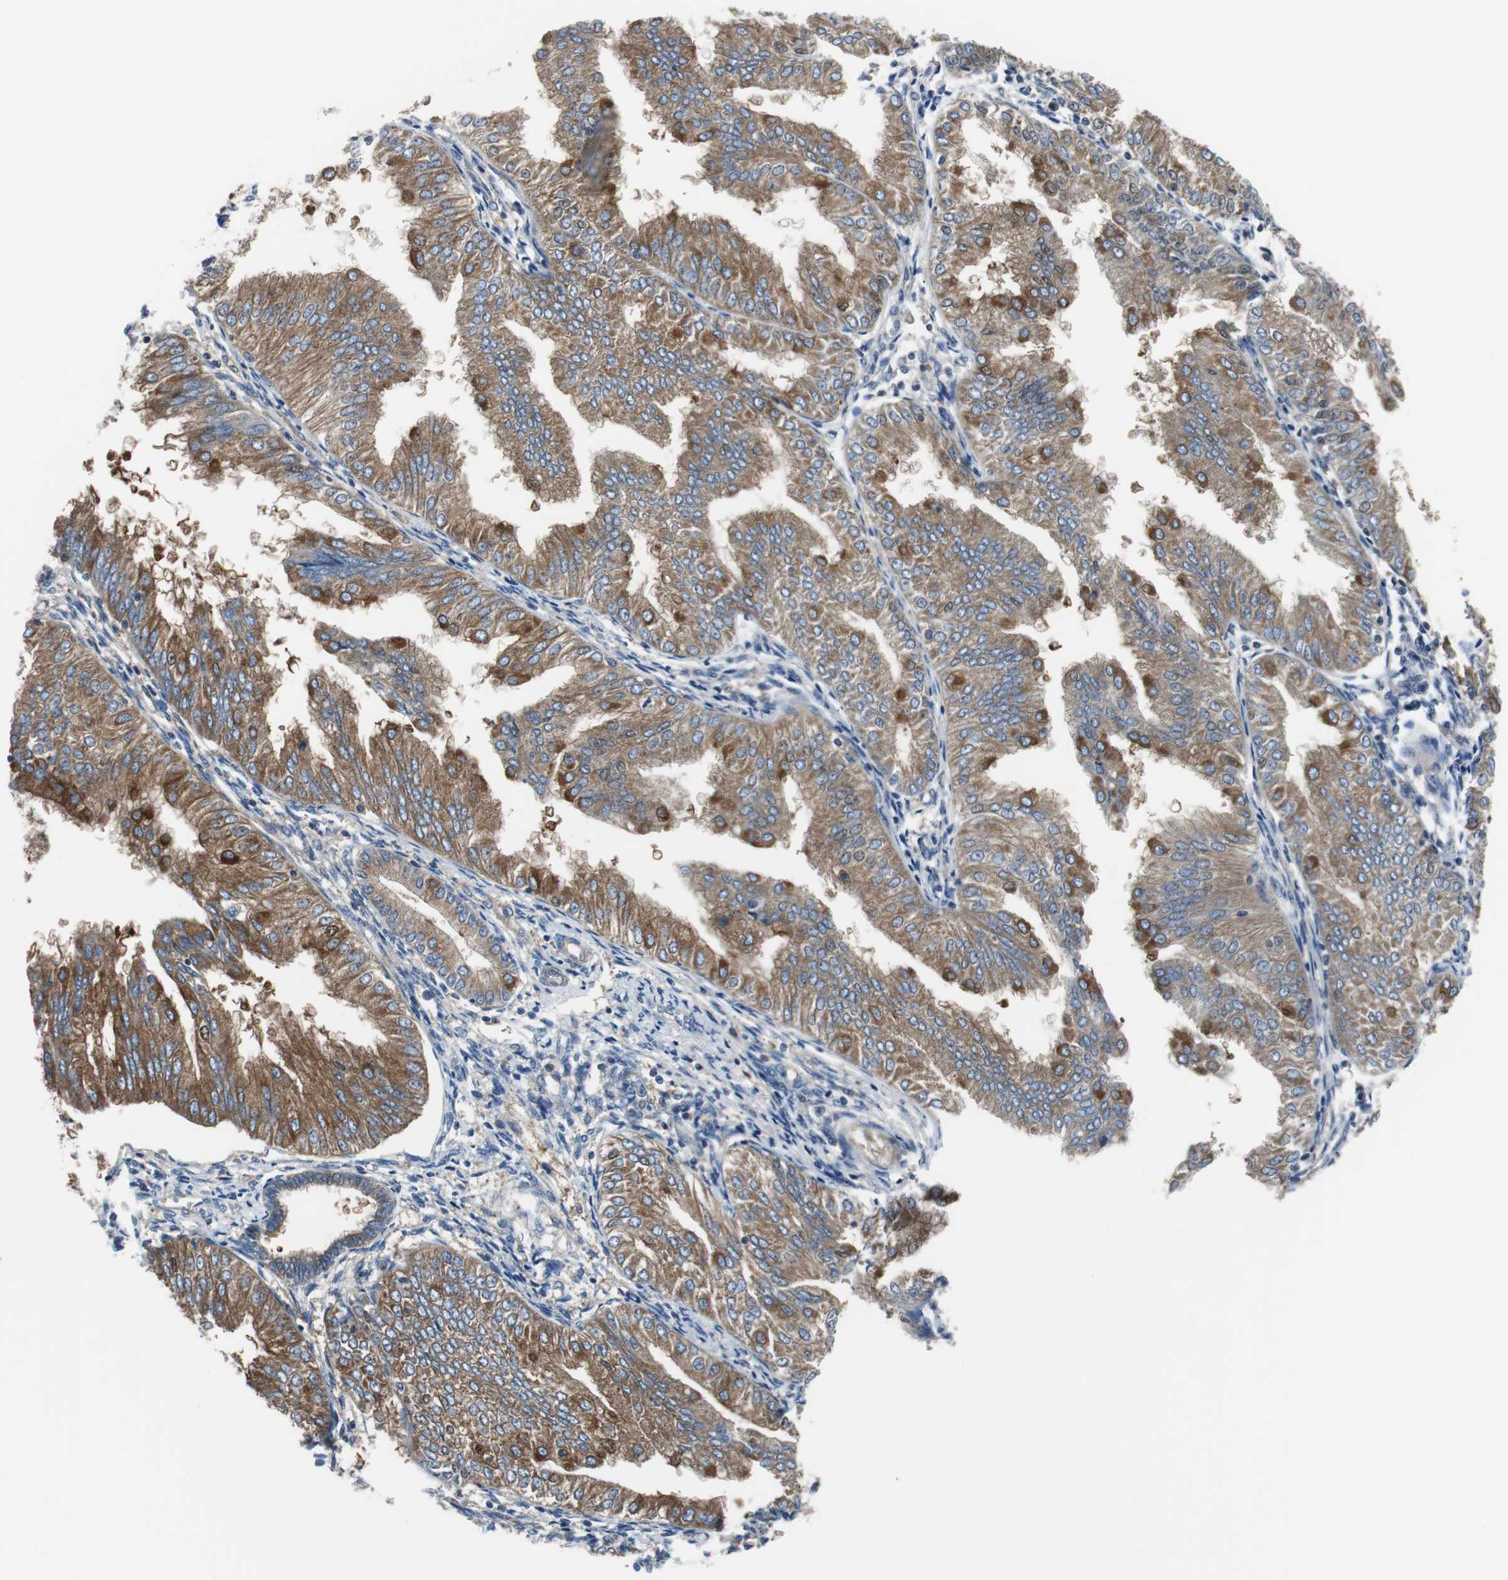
{"staining": {"intensity": "strong", "quantity": ">75%", "location": "cytoplasmic/membranous"}, "tissue": "endometrial cancer", "cell_type": "Tumor cells", "image_type": "cancer", "snomed": [{"axis": "morphology", "description": "Adenocarcinoma, NOS"}, {"axis": "topography", "description": "Endometrium"}], "caption": "Adenocarcinoma (endometrial) tissue exhibits strong cytoplasmic/membranous expression in approximately >75% of tumor cells, visualized by immunohistochemistry. The protein is shown in brown color, while the nuclei are stained blue.", "gene": "BRAF", "patient": {"sex": "female", "age": 53}}